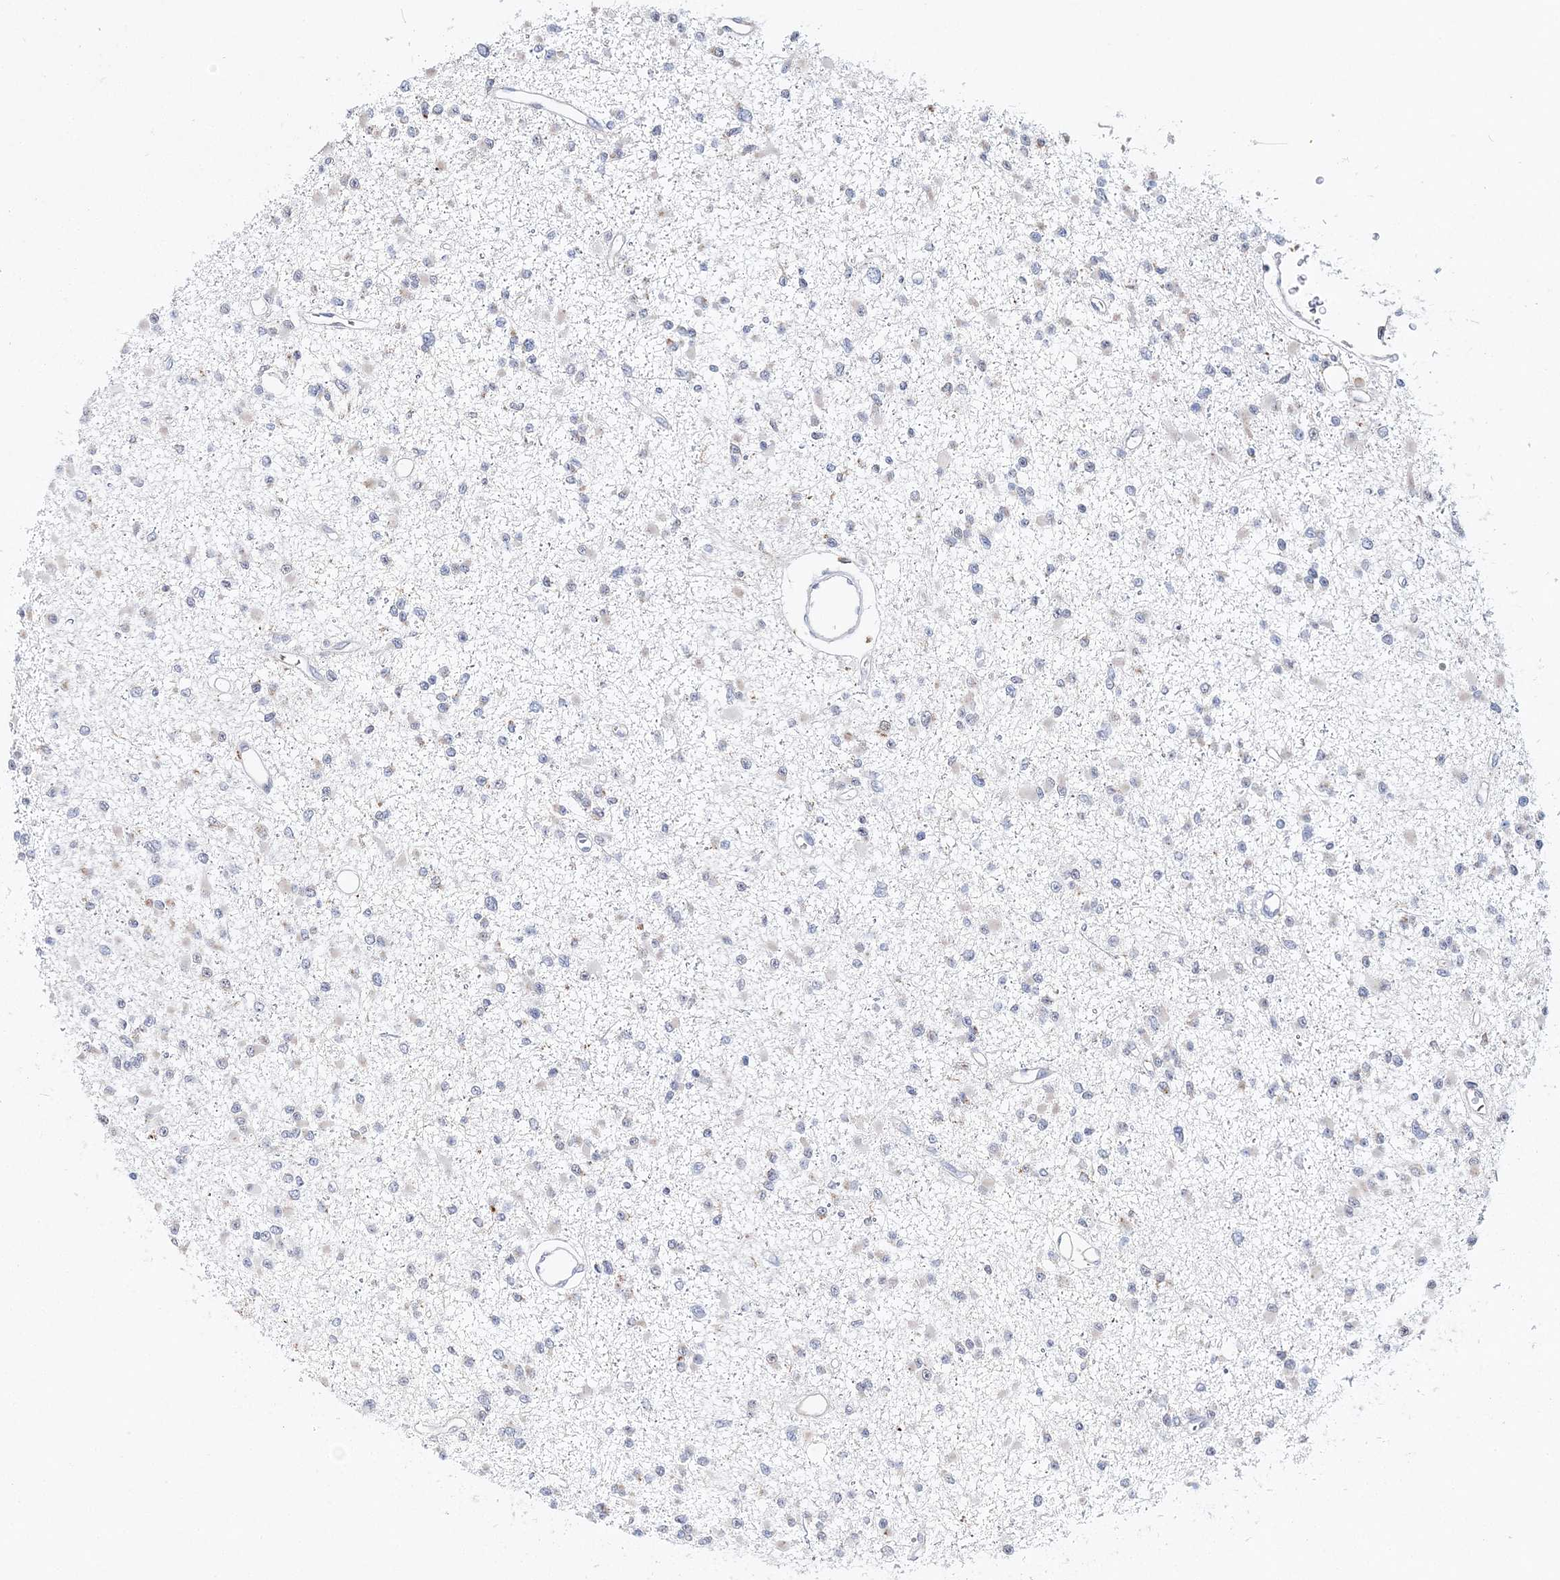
{"staining": {"intensity": "weak", "quantity": "<25%", "location": "cytoplasmic/membranous"}, "tissue": "glioma", "cell_type": "Tumor cells", "image_type": "cancer", "snomed": [{"axis": "morphology", "description": "Glioma, malignant, Low grade"}, {"axis": "topography", "description": "Brain"}], "caption": "IHC of human malignant glioma (low-grade) displays no staining in tumor cells.", "gene": "C3orf38", "patient": {"sex": "female", "age": 22}}